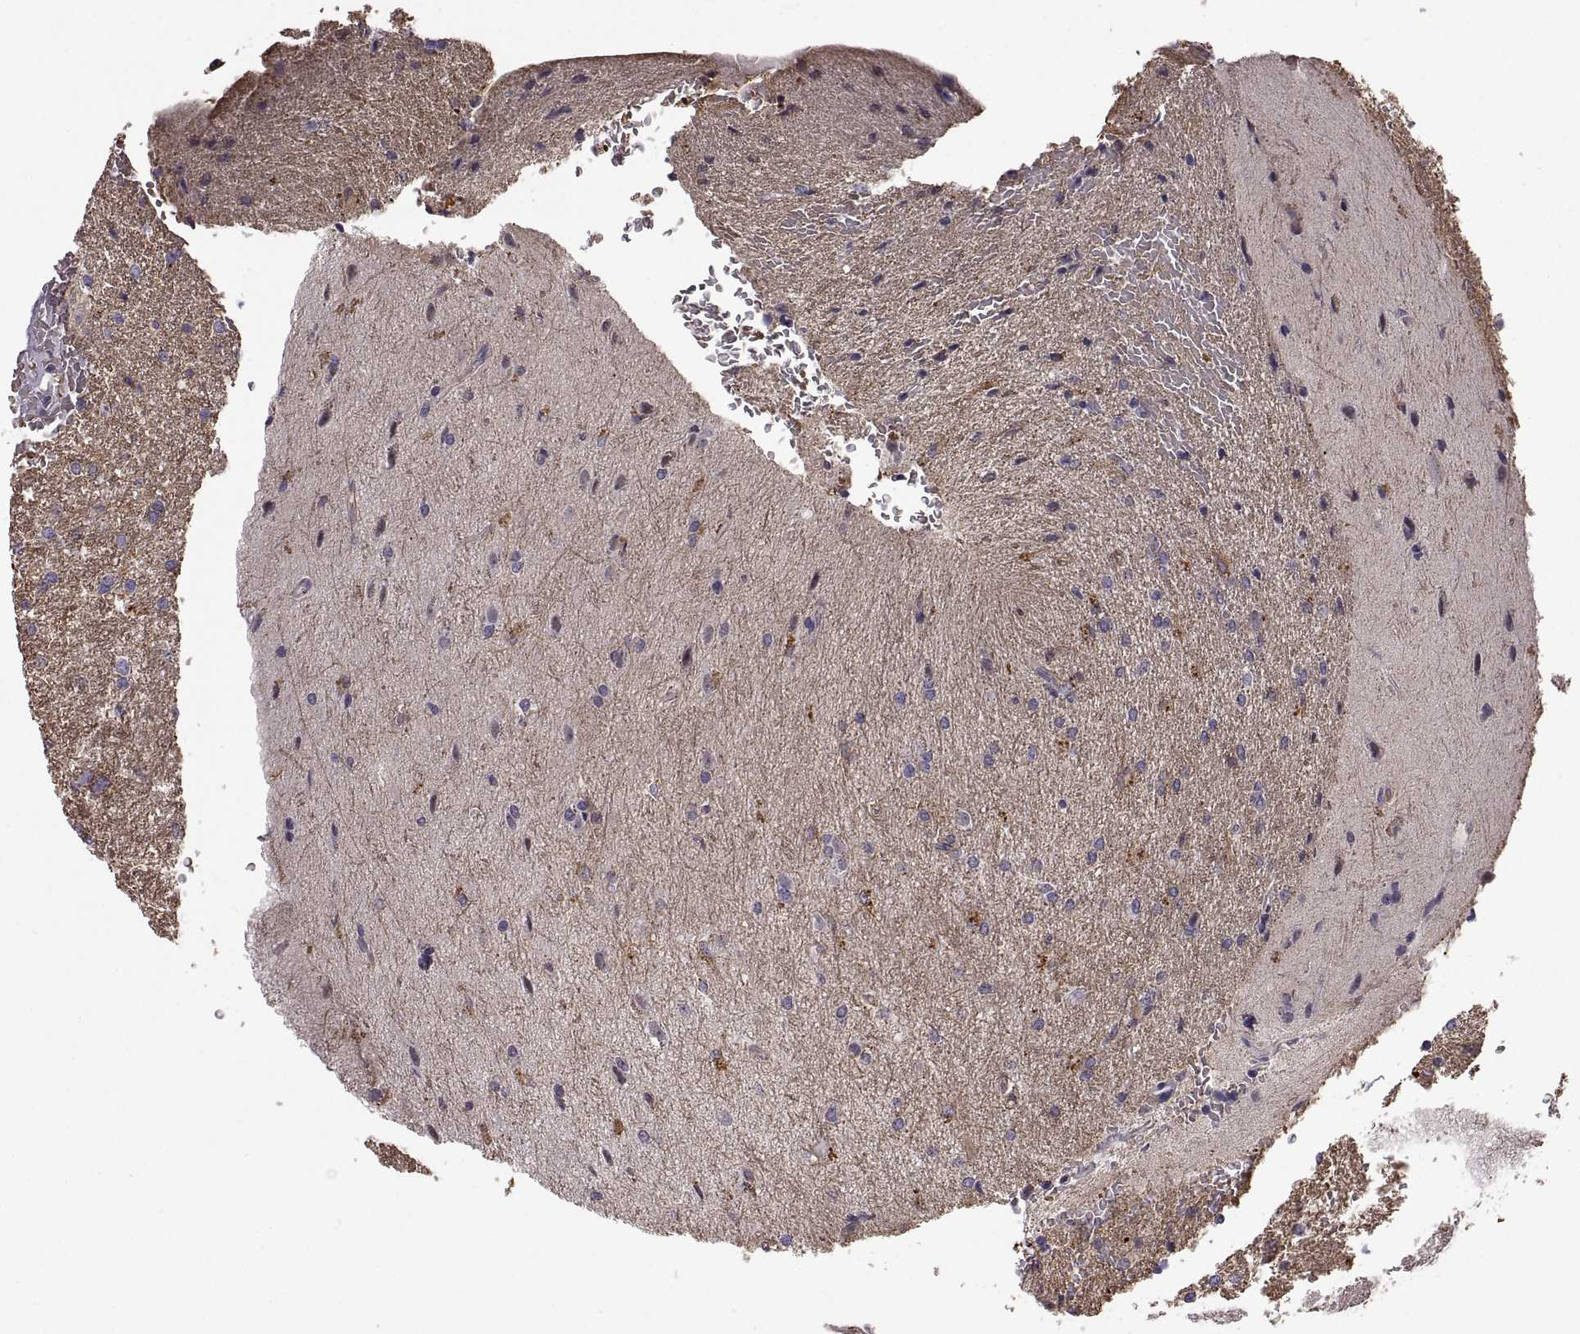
{"staining": {"intensity": "negative", "quantity": "none", "location": "none"}, "tissue": "glioma", "cell_type": "Tumor cells", "image_type": "cancer", "snomed": [{"axis": "morphology", "description": "Glioma, malignant, High grade"}, {"axis": "topography", "description": "Brain"}], "caption": "Histopathology image shows no protein expression in tumor cells of glioma tissue.", "gene": "MEIOC", "patient": {"sex": "male", "age": 68}}